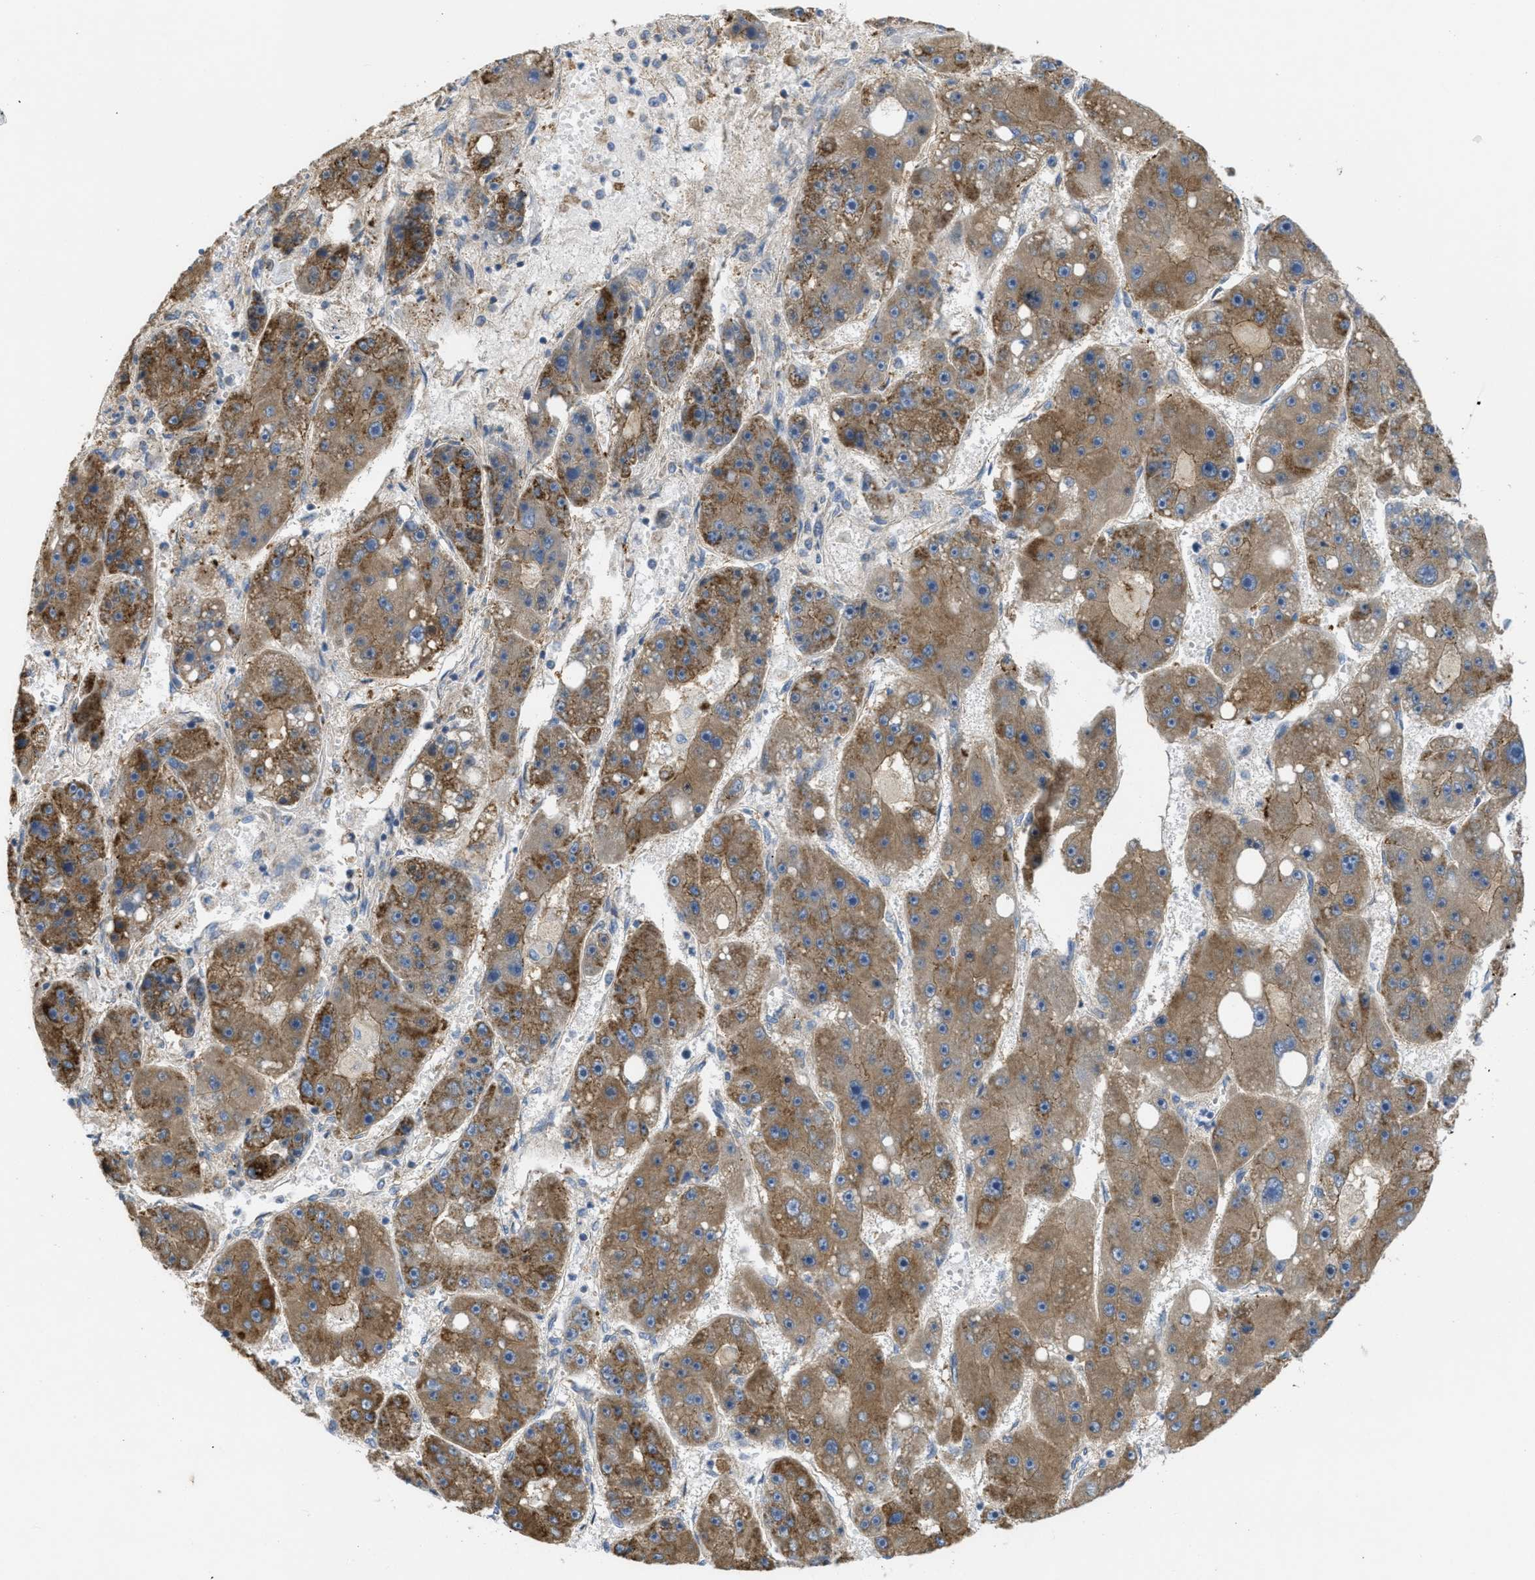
{"staining": {"intensity": "strong", "quantity": ">75%", "location": "cytoplasmic/membranous"}, "tissue": "liver cancer", "cell_type": "Tumor cells", "image_type": "cancer", "snomed": [{"axis": "morphology", "description": "Carcinoma, Hepatocellular, NOS"}, {"axis": "topography", "description": "Liver"}], "caption": "Brown immunohistochemical staining in human liver cancer (hepatocellular carcinoma) displays strong cytoplasmic/membranous staining in about >75% of tumor cells.", "gene": "BTN3A1", "patient": {"sex": "female", "age": 61}}